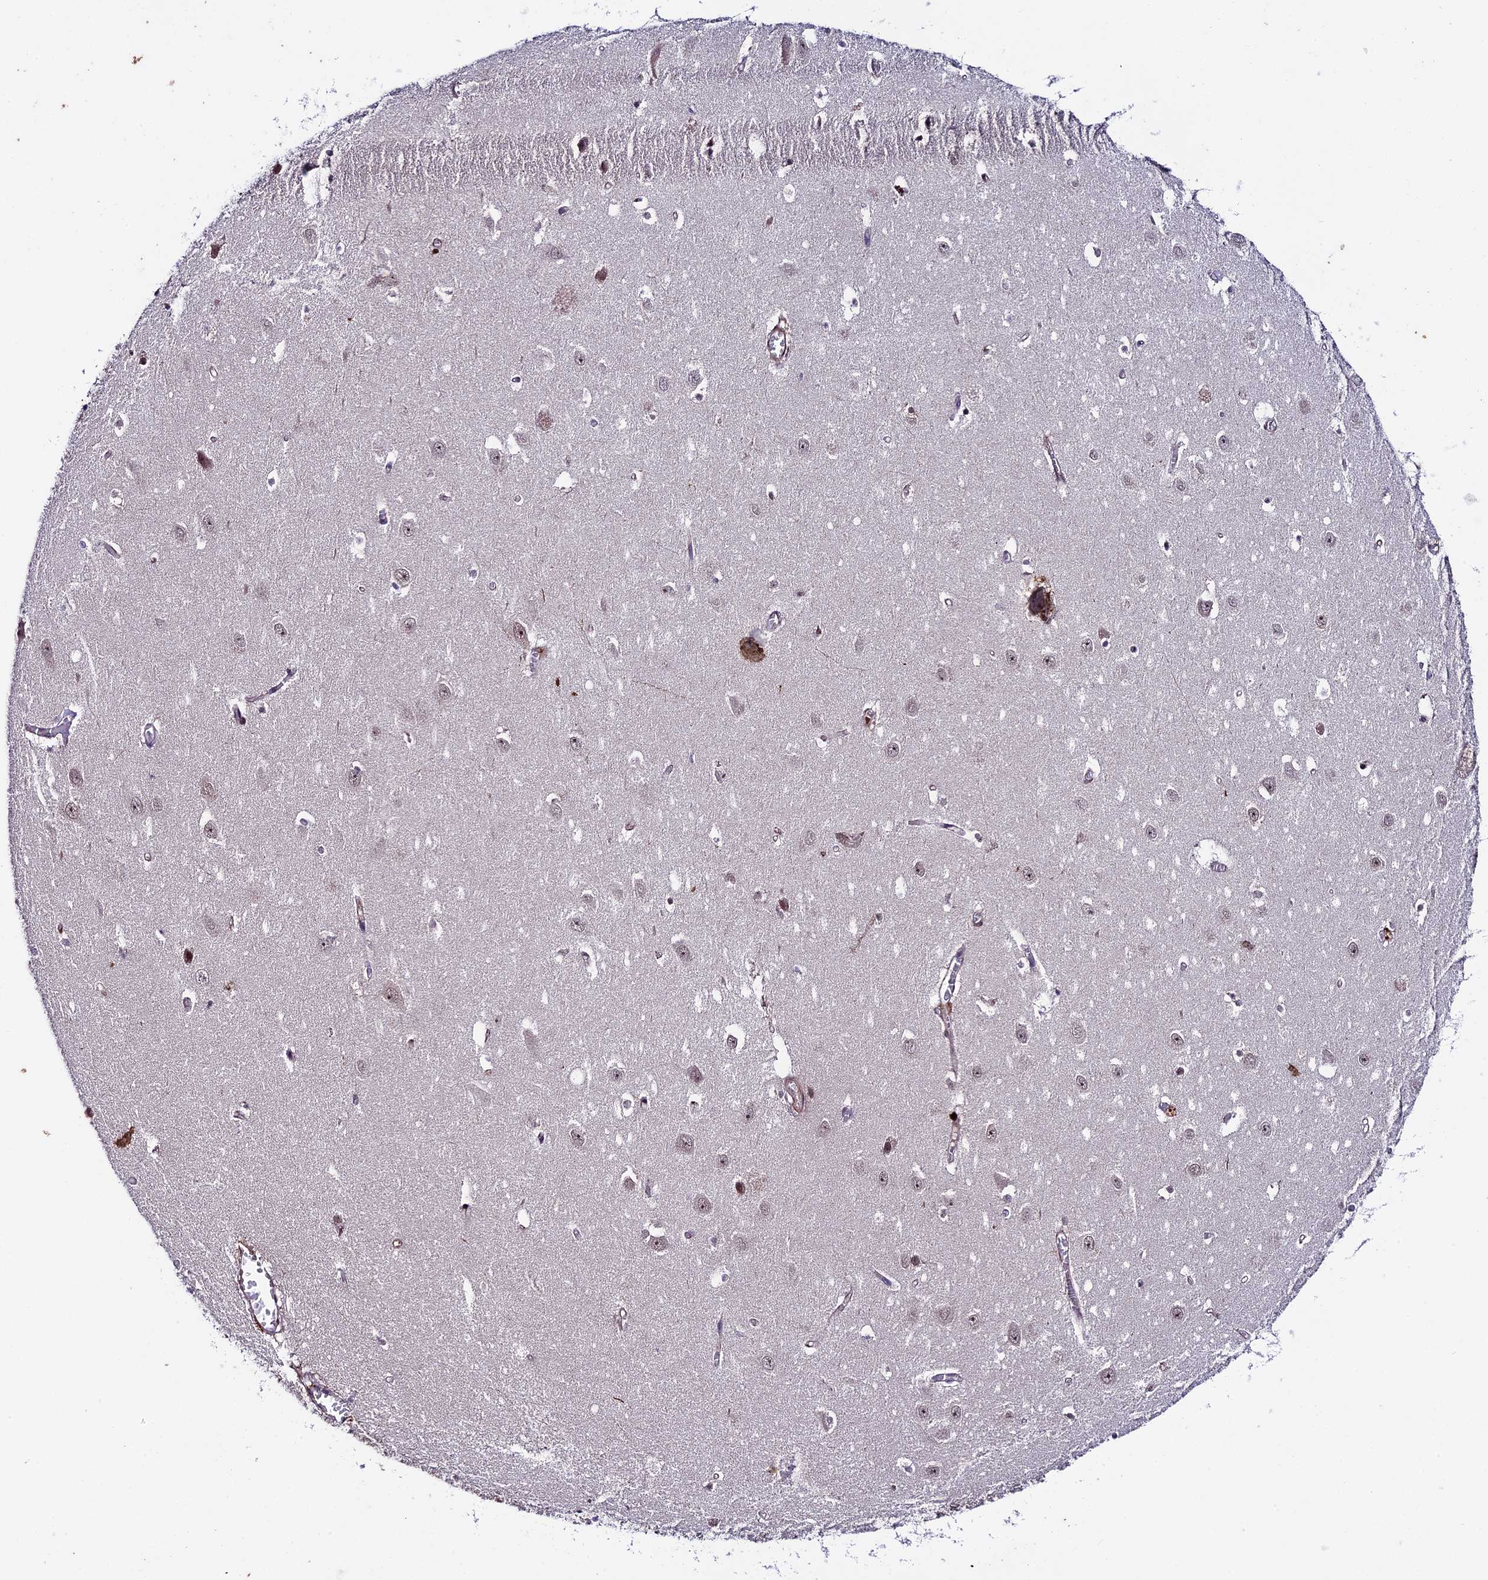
{"staining": {"intensity": "weak", "quantity": "<25%", "location": "nuclear"}, "tissue": "hippocampus", "cell_type": "Glial cells", "image_type": "normal", "snomed": [{"axis": "morphology", "description": "Normal tissue, NOS"}, {"axis": "topography", "description": "Hippocampus"}], "caption": "This histopathology image is of benign hippocampus stained with IHC to label a protein in brown with the nuclei are counter-stained blue. There is no expression in glial cells.", "gene": "SIPA1L3", "patient": {"sex": "female", "age": 64}}